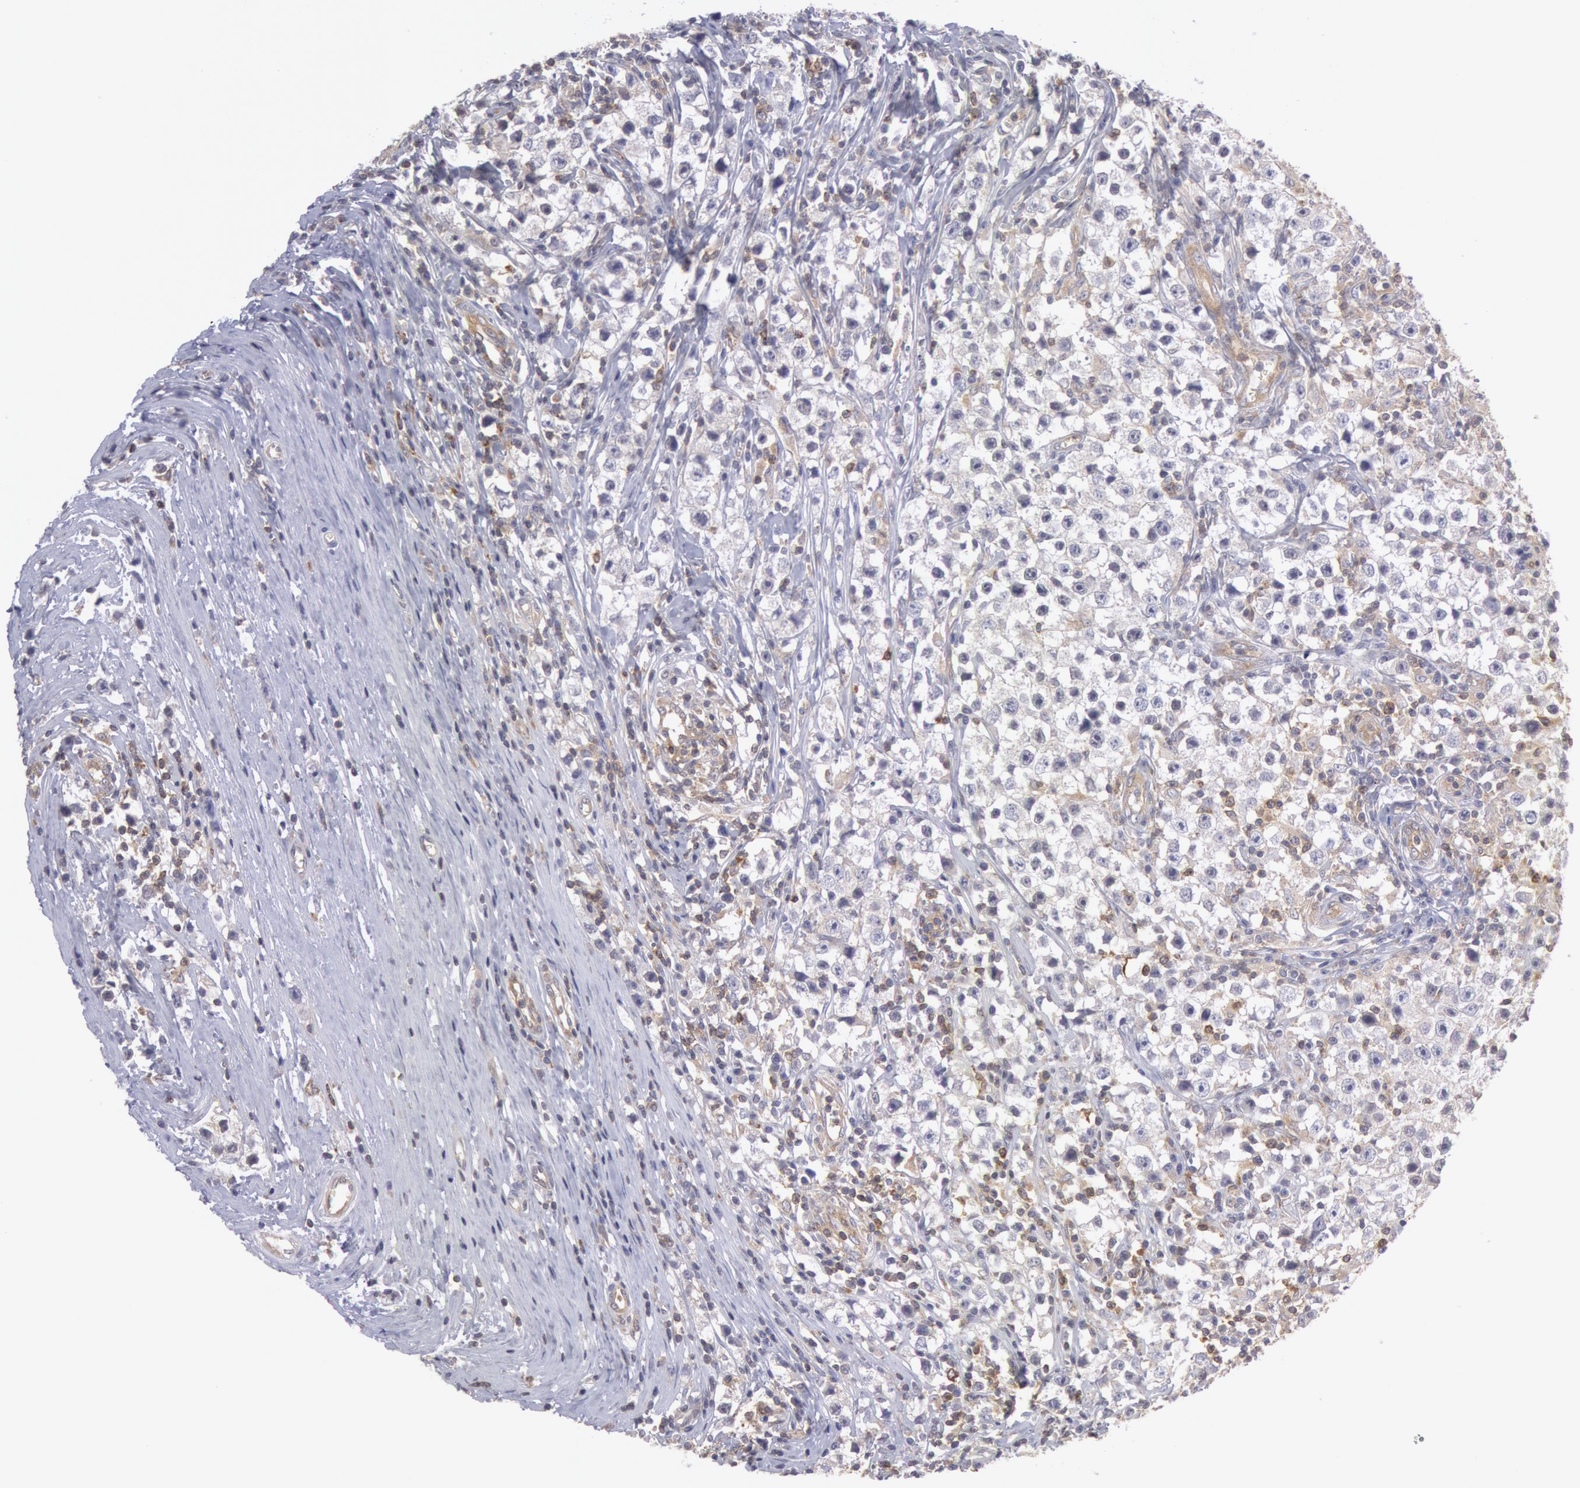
{"staining": {"intensity": "weak", "quantity": "25%-75%", "location": "cytoplasmic/membranous"}, "tissue": "testis cancer", "cell_type": "Tumor cells", "image_type": "cancer", "snomed": [{"axis": "morphology", "description": "Seminoma, NOS"}, {"axis": "topography", "description": "Testis"}], "caption": "IHC of human testis cancer shows low levels of weak cytoplasmic/membranous staining in approximately 25%-75% of tumor cells. (Stains: DAB in brown, nuclei in blue, Microscopy: brightfield microscopy at high magnification).", "gene": "IKBKB", "patient": {"sex": "male", "age": 35}}